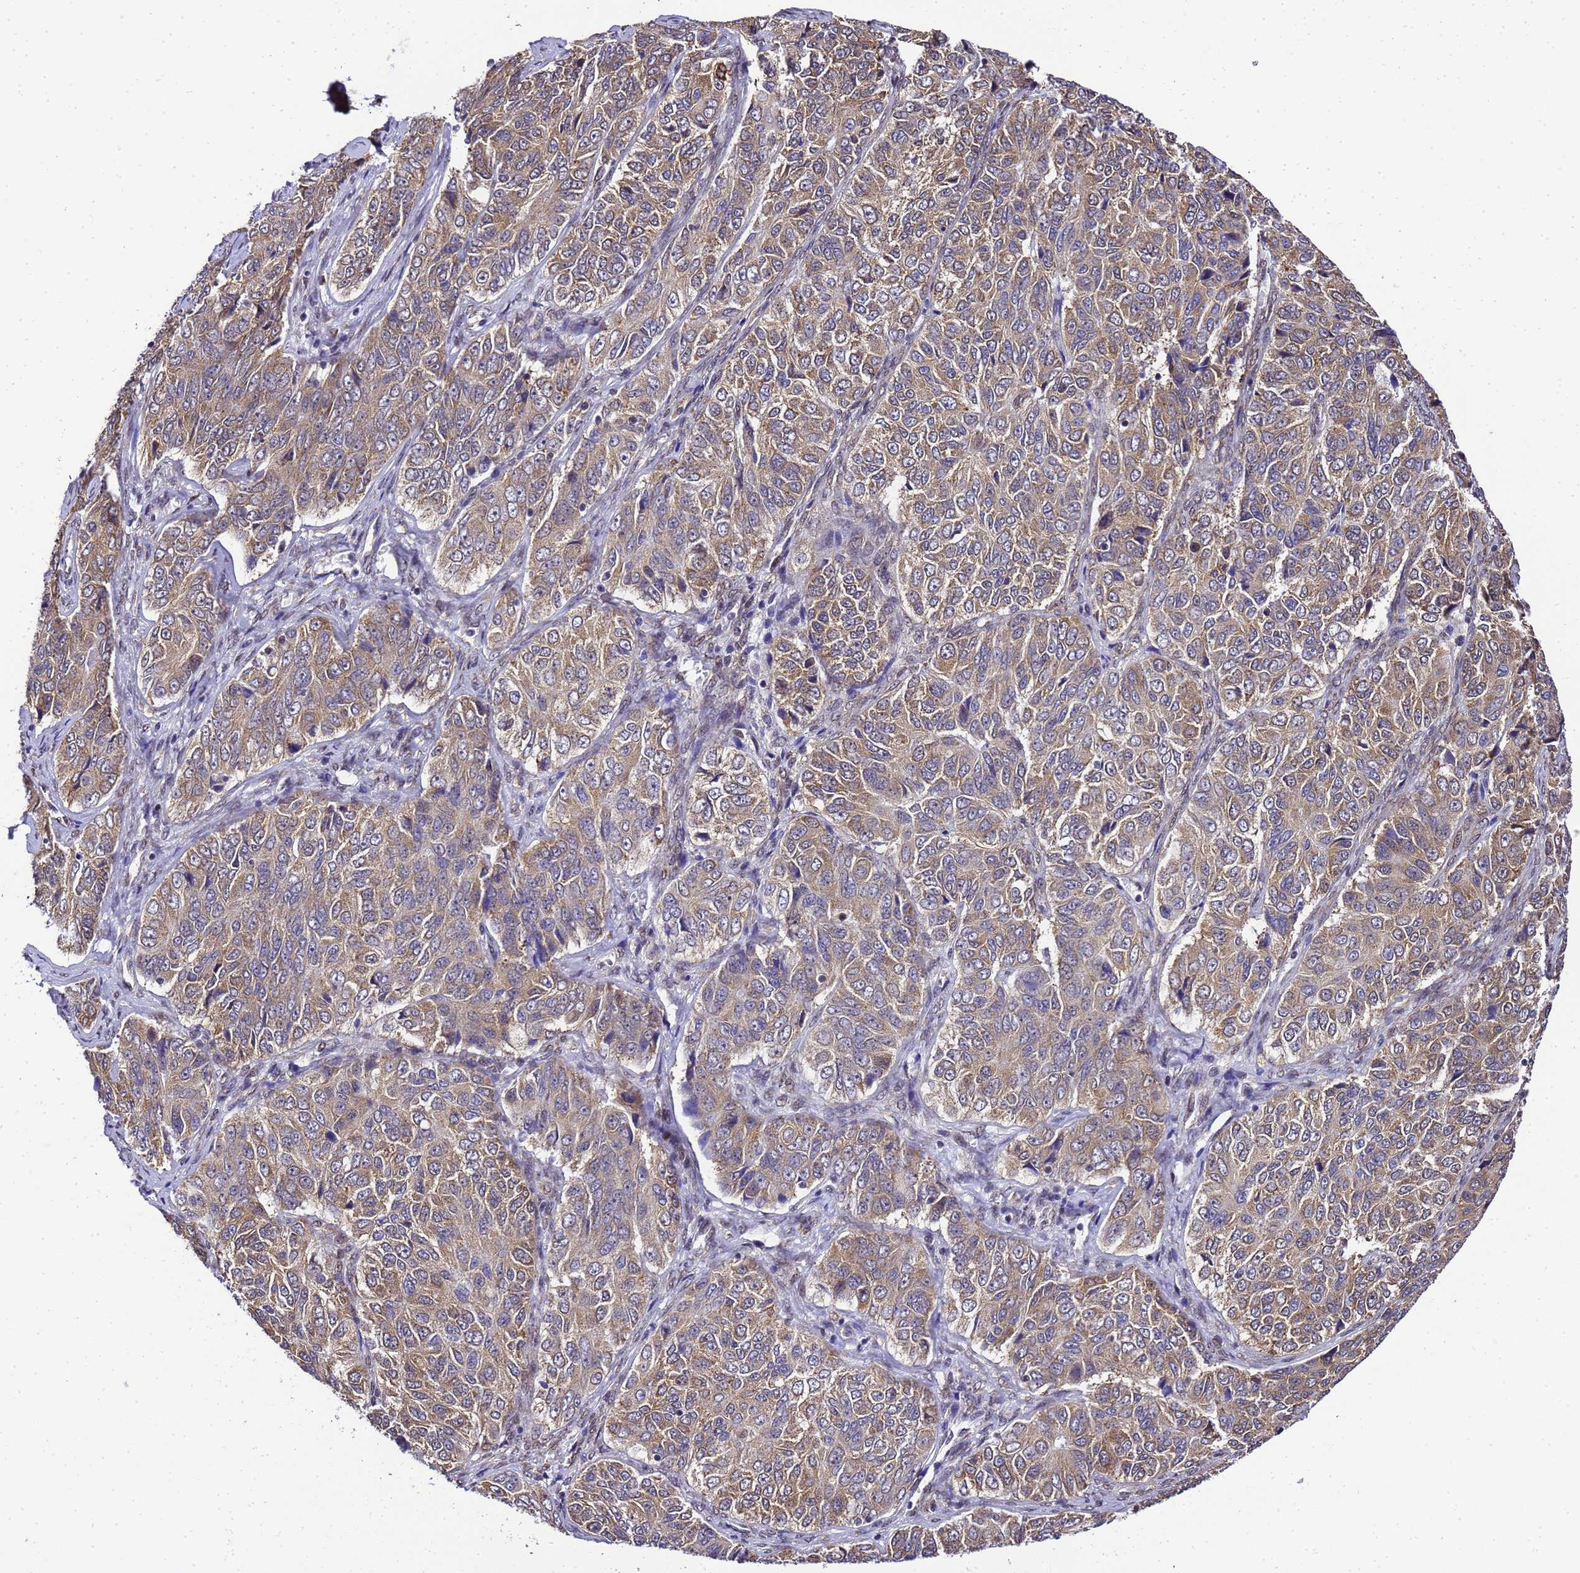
{"staining": {"intensity": "weak", "quantity": ">75%", "location": "cytoplasmic/membranous"}, "tissue": "ovarian cancer", "cell_type": "Tumor cells", "image_type": "cancer", "snomed": [{"axis": "morphology", "description": "Carcinoma, endometroid"}, {"axis": "topography", "description": "Ovary"}], "caption": "A photomicrograph of ovarian endometroid carcinoma stained for a protein exhibits weak cytoplasmic/membranous brown staining in tumor cells.", "gene": "SMN1", "patient": {"sex": "female", "age": 51}}